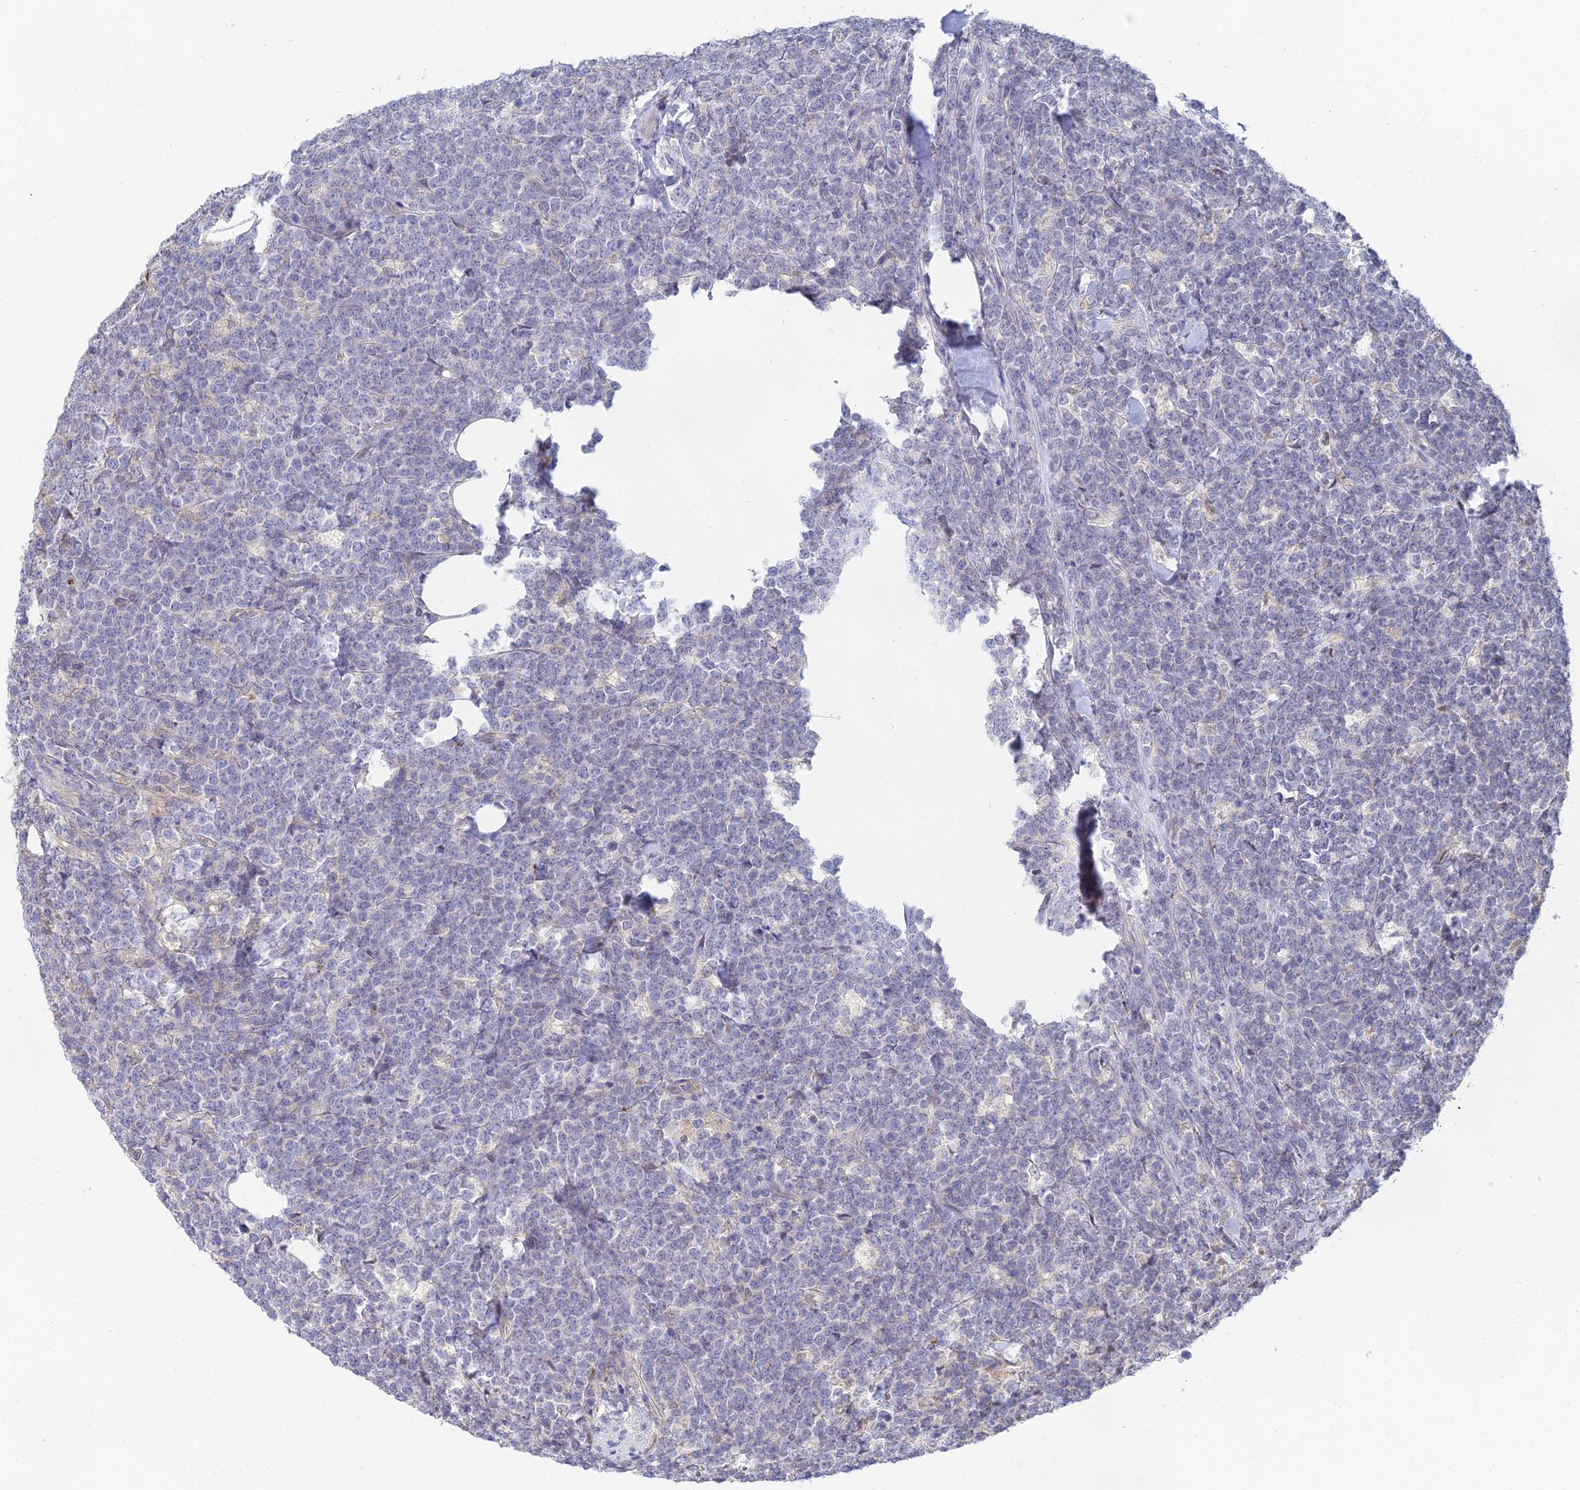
{"staining": {"intensity": "negative", "quantity": "none", "location": "none"}, "tissue": "lymphoma", "cell_type": "Tumor cells", "image_type": "cancer", "snomed": [{"axis": "morphology", "description": "Malignant lymphoma, non-Hodgkin's type, High grade"}, {"axis": "topography", "description": "Small intestine"}], "caption": "There is no significant positivity in tumor cells of lymphoma.", "gene": "DNAH14", "patient": {"sex": "male", "age": 8}}